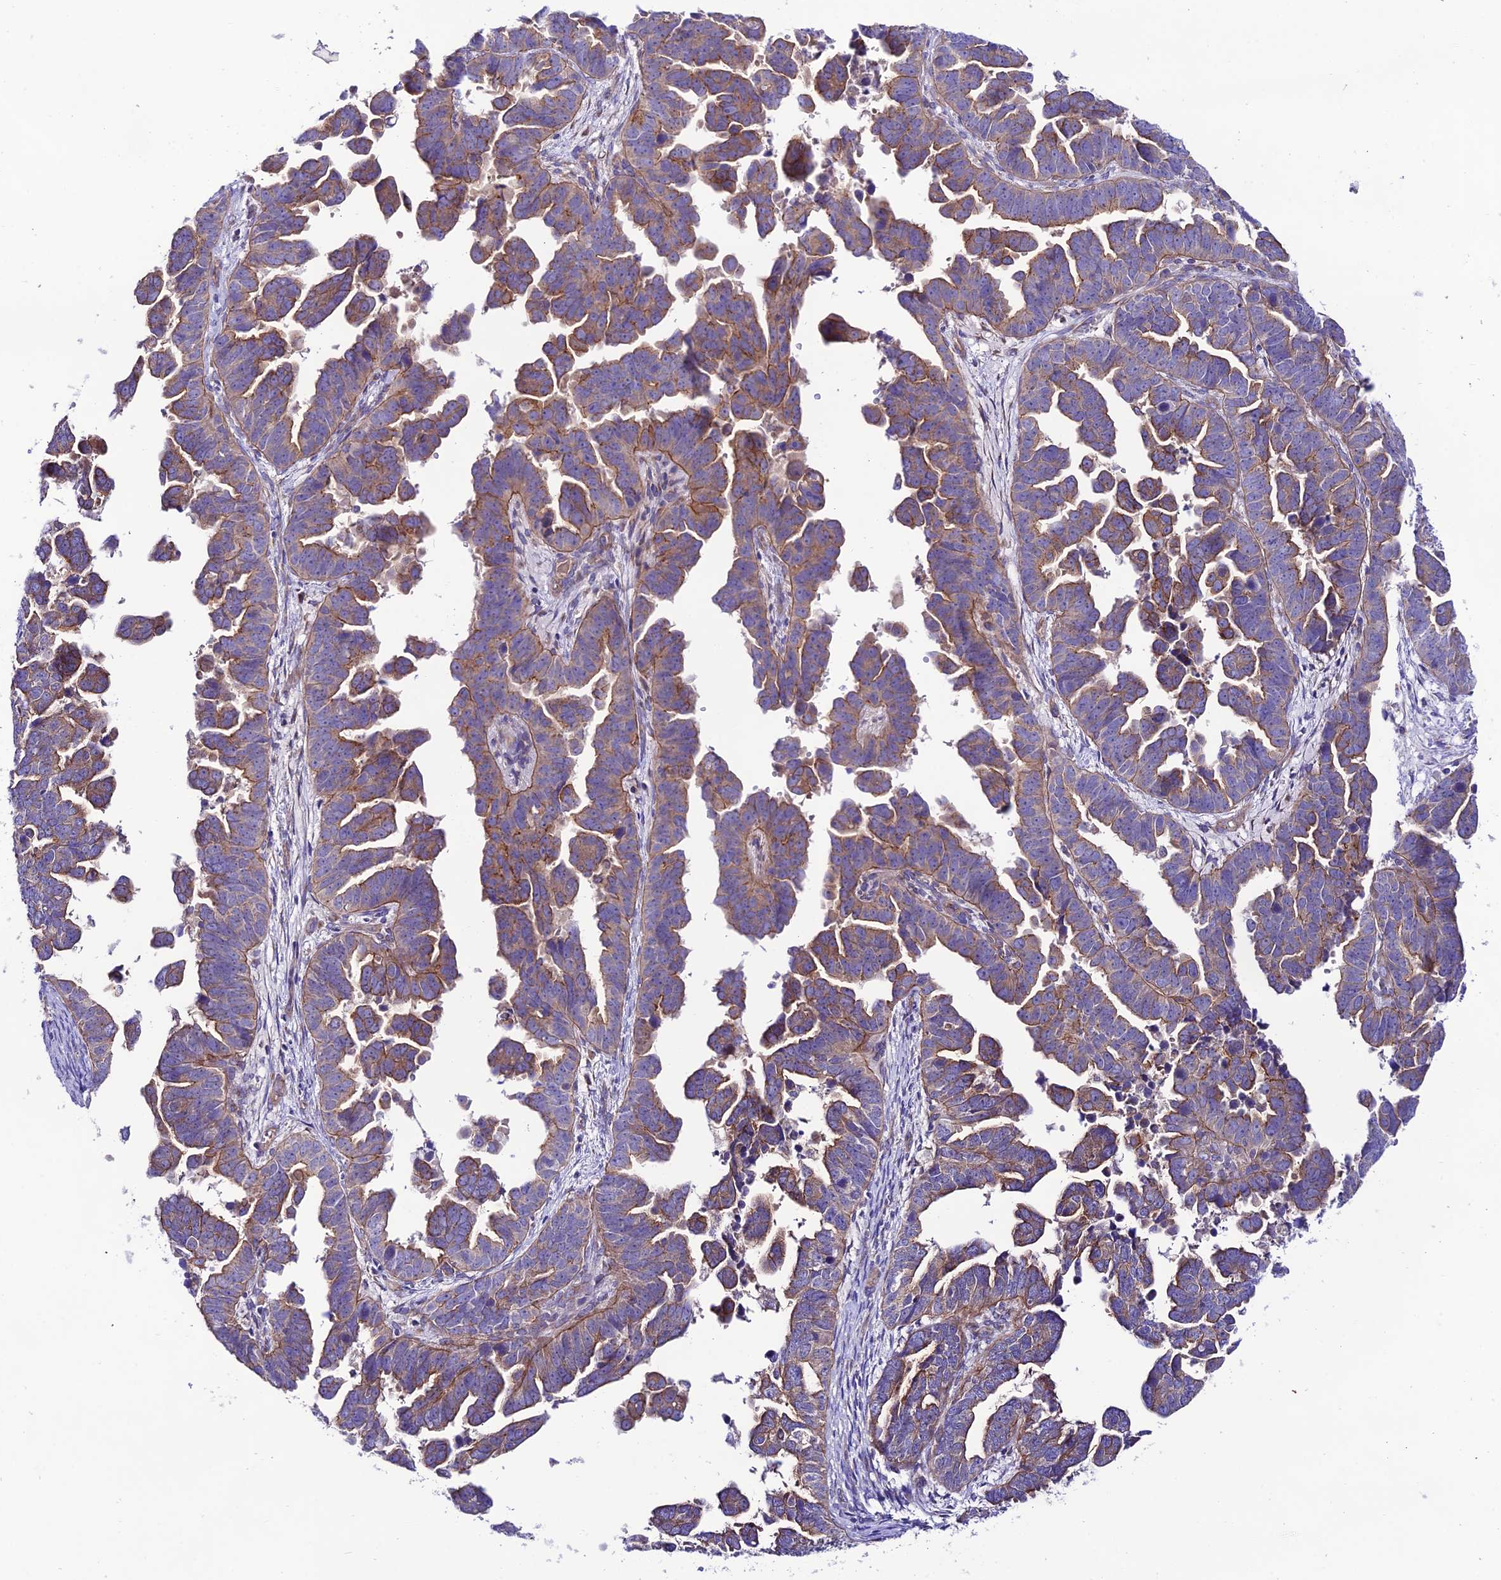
{"staining": {"intensity": "moderate", "quantity": "25%-75%", "location": "cytoplasmic/membranous"}, "tissue": "endometrial cancer", "cell_type": "Tumor cells", "image_type": "cancer", "snomed": [{"axis": "morphology", "description": "Adenocarcinoma, NOS"}, {"axis": "topography", "description": "Endometrium"}], "caption": "Tumor cells demonstrate medium levels of moderate cytoplasmic/membranous staining in approximately 25%-75% of cells in endometrial cancer (adenocarcinoma). The protein is stained brown, and the nuclei are stained in blue (DAB IHC with brightfield microscopy, high magnification).", "gene": "LACTB2", "patient": {"sex": "female", "age": 75}}